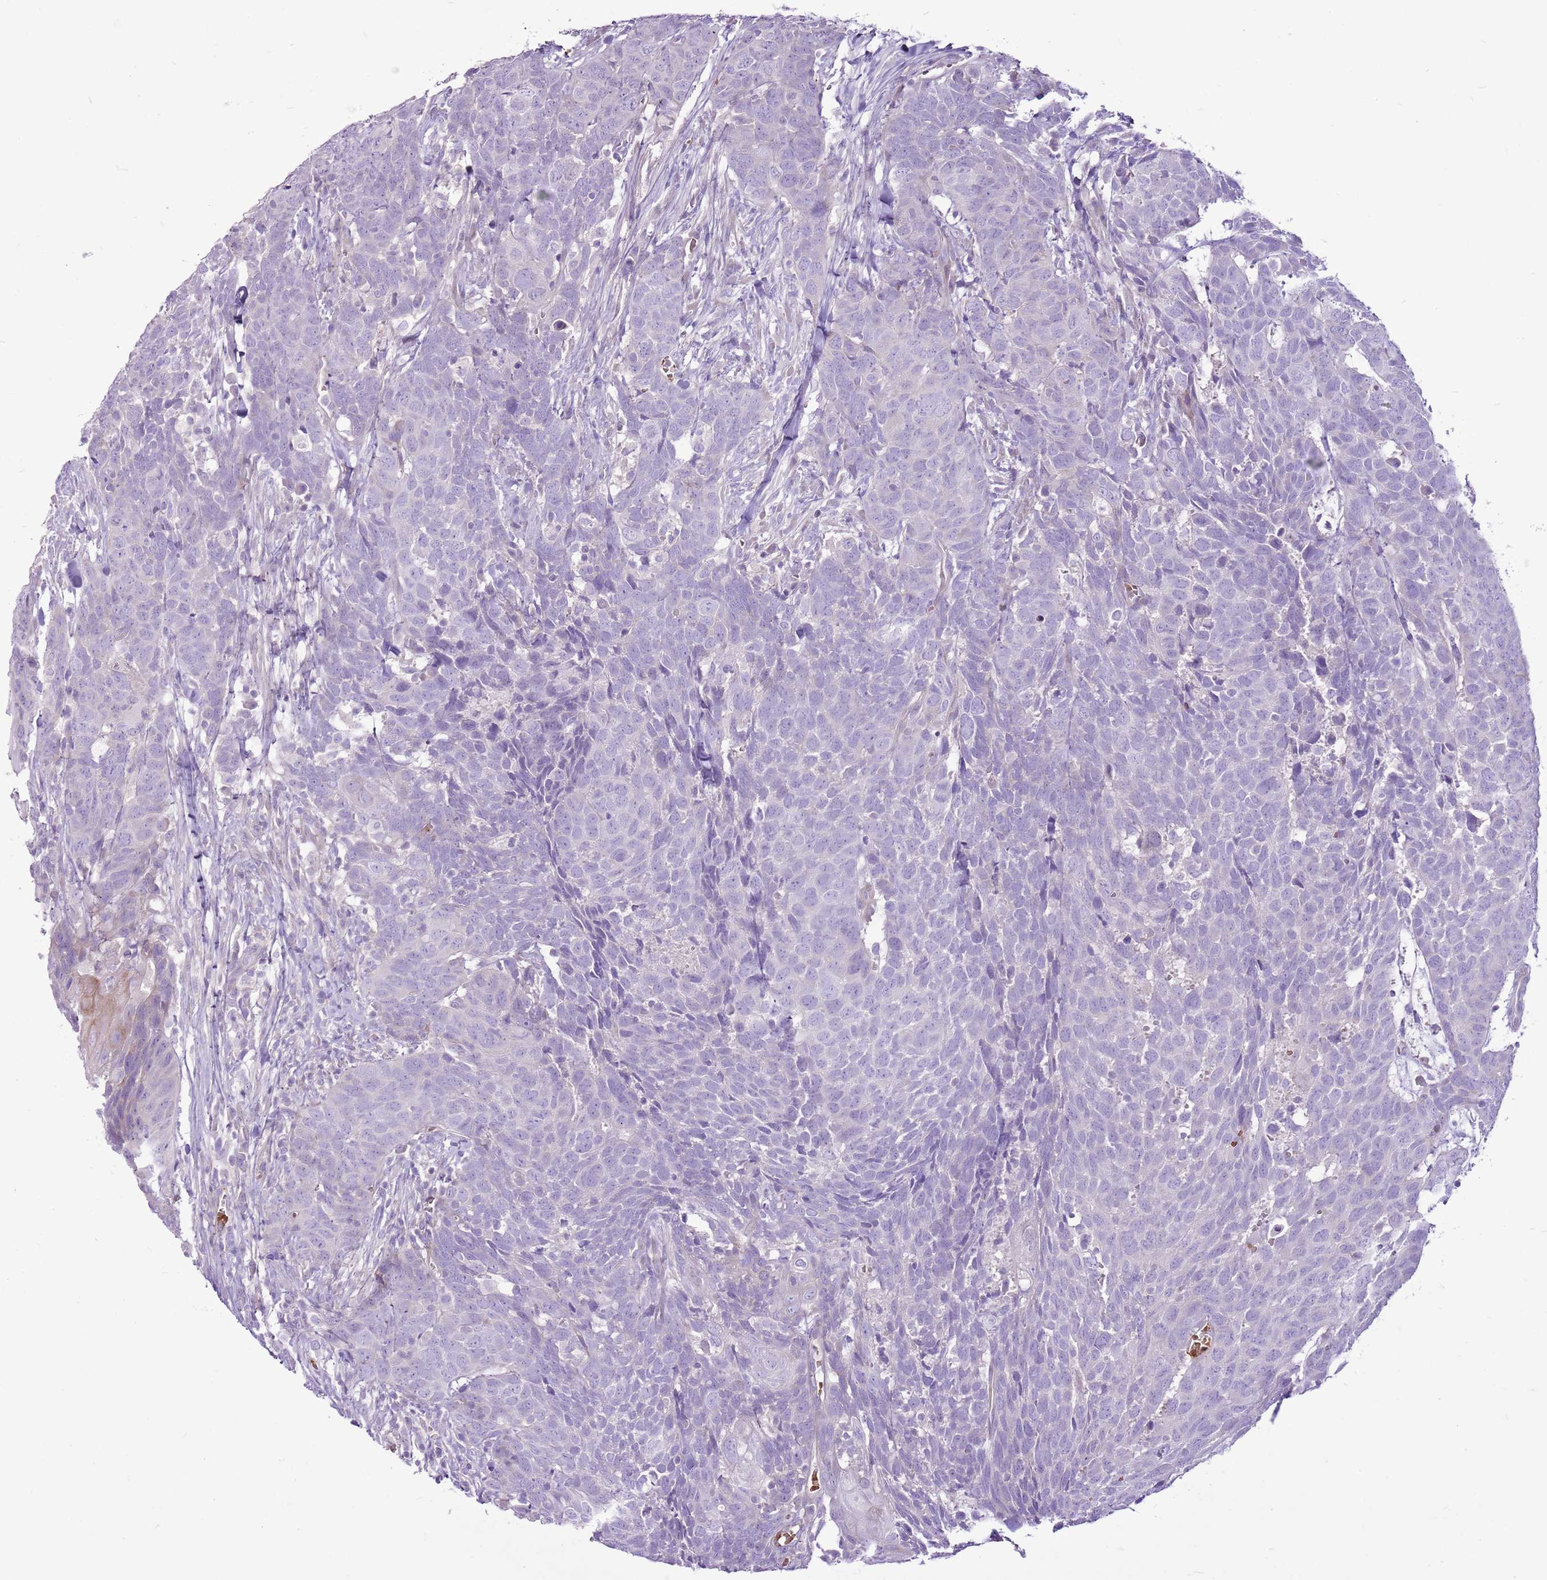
{"staining": {"intensity": "negative", "quantity": "none", "location": "none"}, "tissue": "head and neck cancer", "cell_type": "Tumor cells", "image_type": "cancer", "snomed": [{"axis": "morphology", "description": "Squamous cell carcinoma, NOS"}, {"axis": "topography", "description": "Head-Neck"}], "caption": "Immunohistochemical staining of human squamous cell carcinoma (head and neck) demonstrates no significant positivity in tumor cells. Nuclei are stained in blue.", "gene": "CHAC2", "patient": {"sex": "male", "age": 66}}